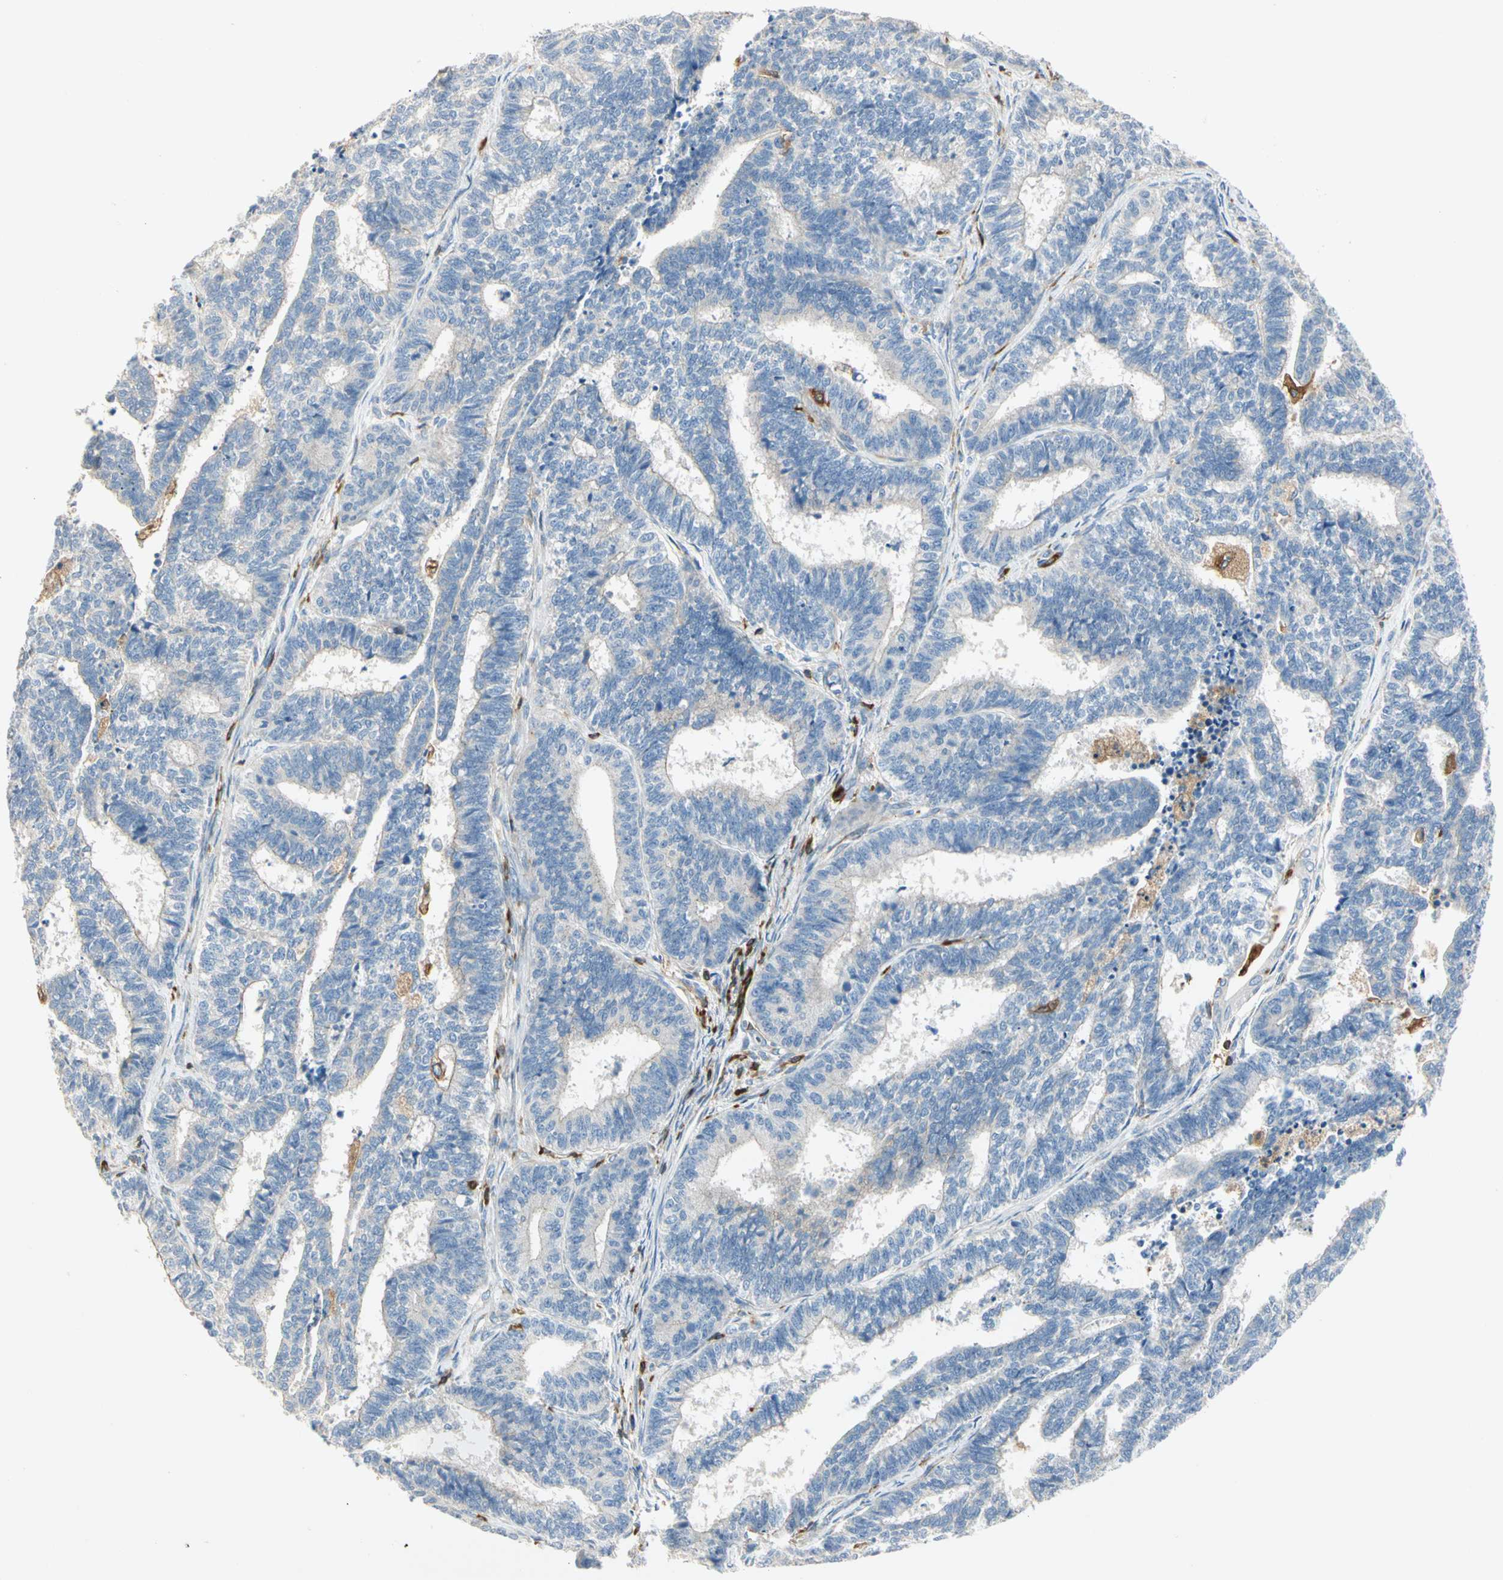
{"staining": {"intensity": "negative", "quantity": "none", "location": "none"}, "tissue": "endometrial cancer", "cell_type": "Tumor cells", "image_type": "cancer", "snomed": [{"axis": "morphology", "description": "Adenocarcinoma, NOS"}, {"axis": "topography", "description": "Endometrium"}], "caption": "Endometrial cancer was stained to show a protein in brown. There is no significant staining in tumor cells.", "gene": "FMNL1", "patient": {"sex": "female", "age": 70}}